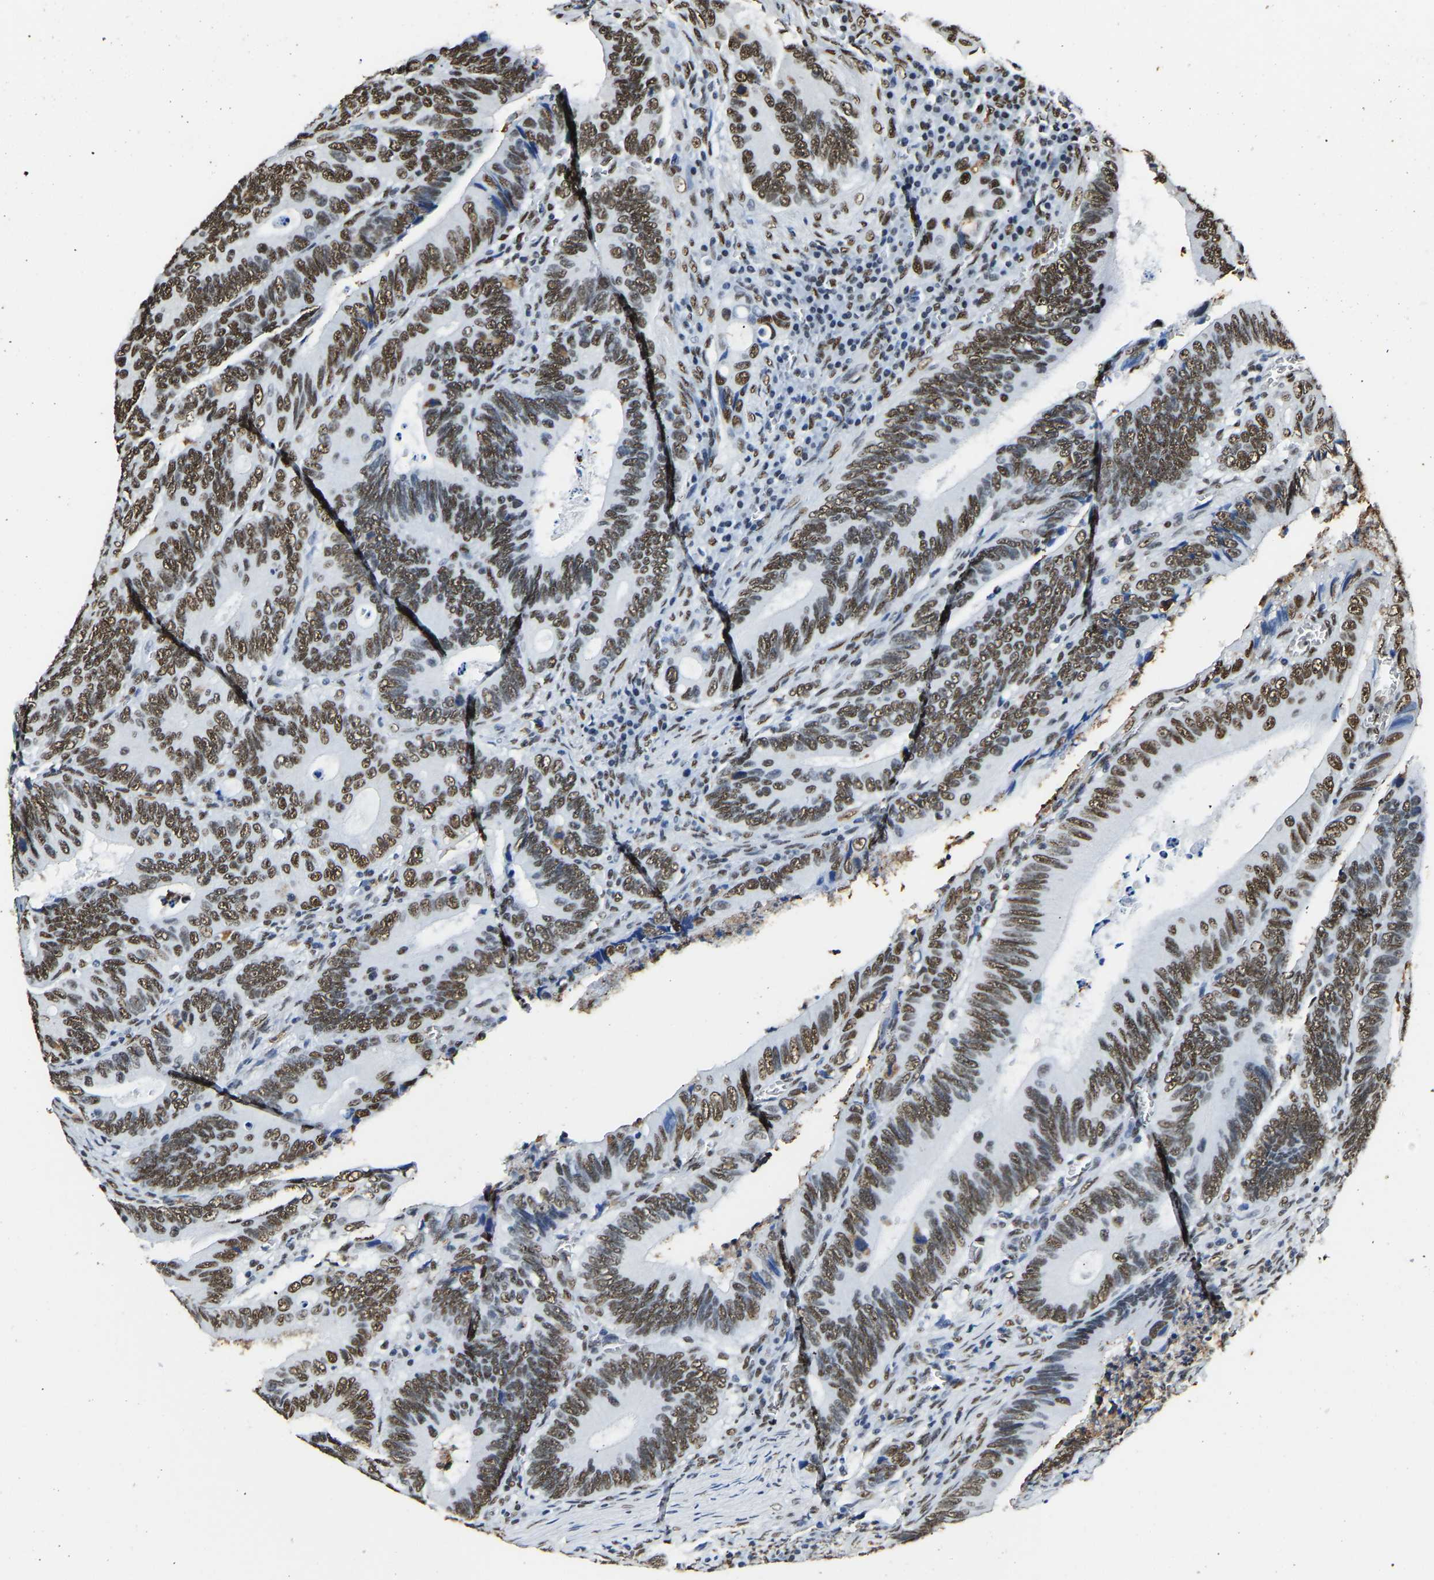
{"staining": {"intensity": "strong", "quantity": ">75%", "location": "nuclear"}, "tissue": "colorectal cancer", "cell_type": "Tumor cells", "image_type": "cancer", "snomed": [{"axis": "morphology", "description": "Inflammation, NOS"}, {"axis": "morphology", "description": "Adenocarcinoma, NOS"}, {"axis": "topography", "description": "Colon"}], "caption": "This is a photomicrograph of immunohistochemistry staining of colorectal adenocarcinoma, which shows strong expression in the nuclear of tumor cells.", "gene": "SAFB", "patient": {"sex": "male", "age": 72}}